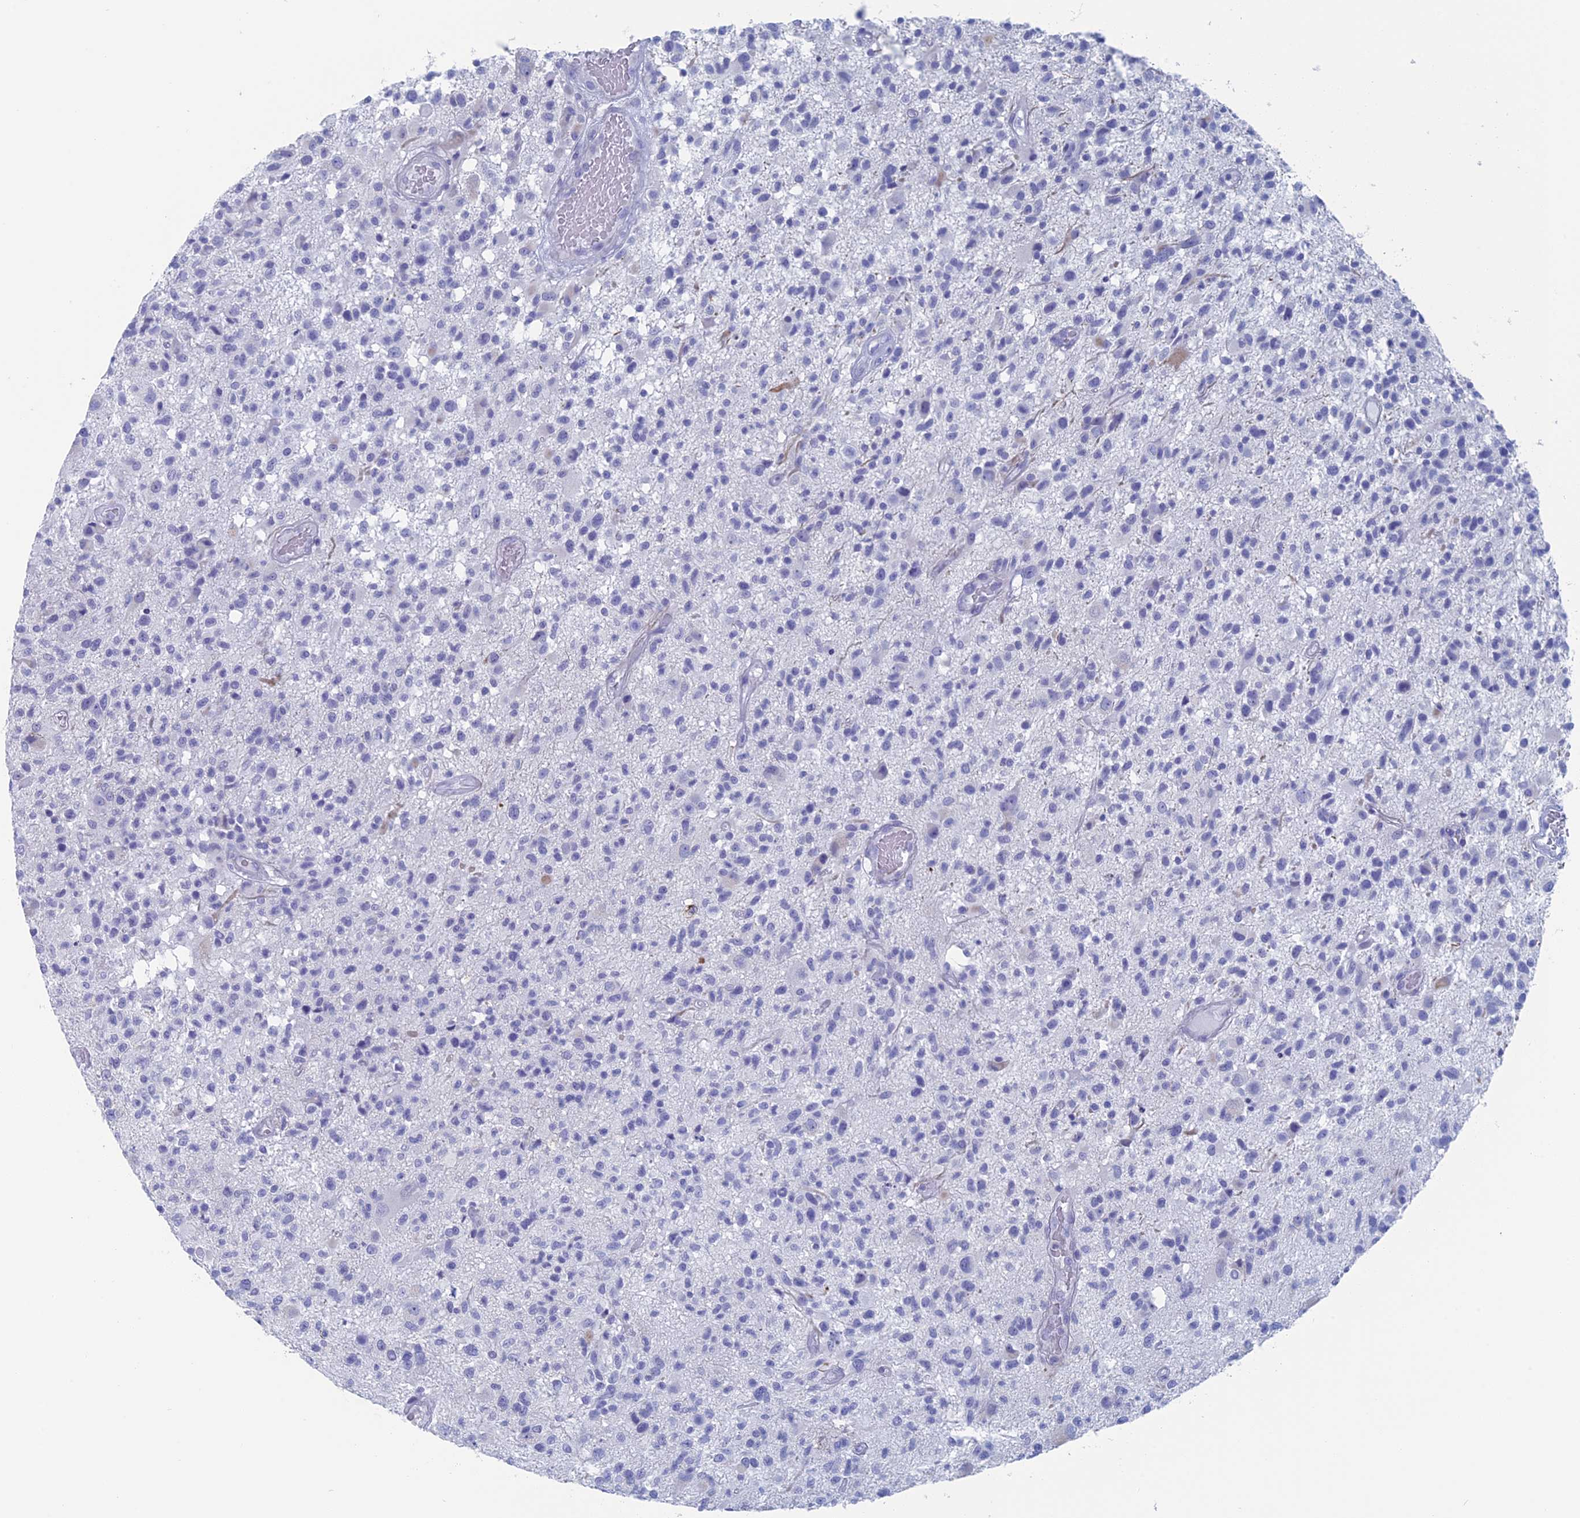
{"staining": {"intensity": "negative", "quantity": "none", "location": "none"}, "tissue": "glioma", "cell_type": "Tumor cells", "image_type": "cancer", "snomed": [{"axis": "morphology", "description": "Glioma, malignant, High grade"}, {"axis": "morphology", "description": "Glioblastoma, NOS"}, {"axis": "topography", "description": "Brain"}], "caption": "IHC of human glioblastoma shows no staining in tumor cells.", "gene": "ALMS1", "patient": {"sex": "male", "age": 60}}